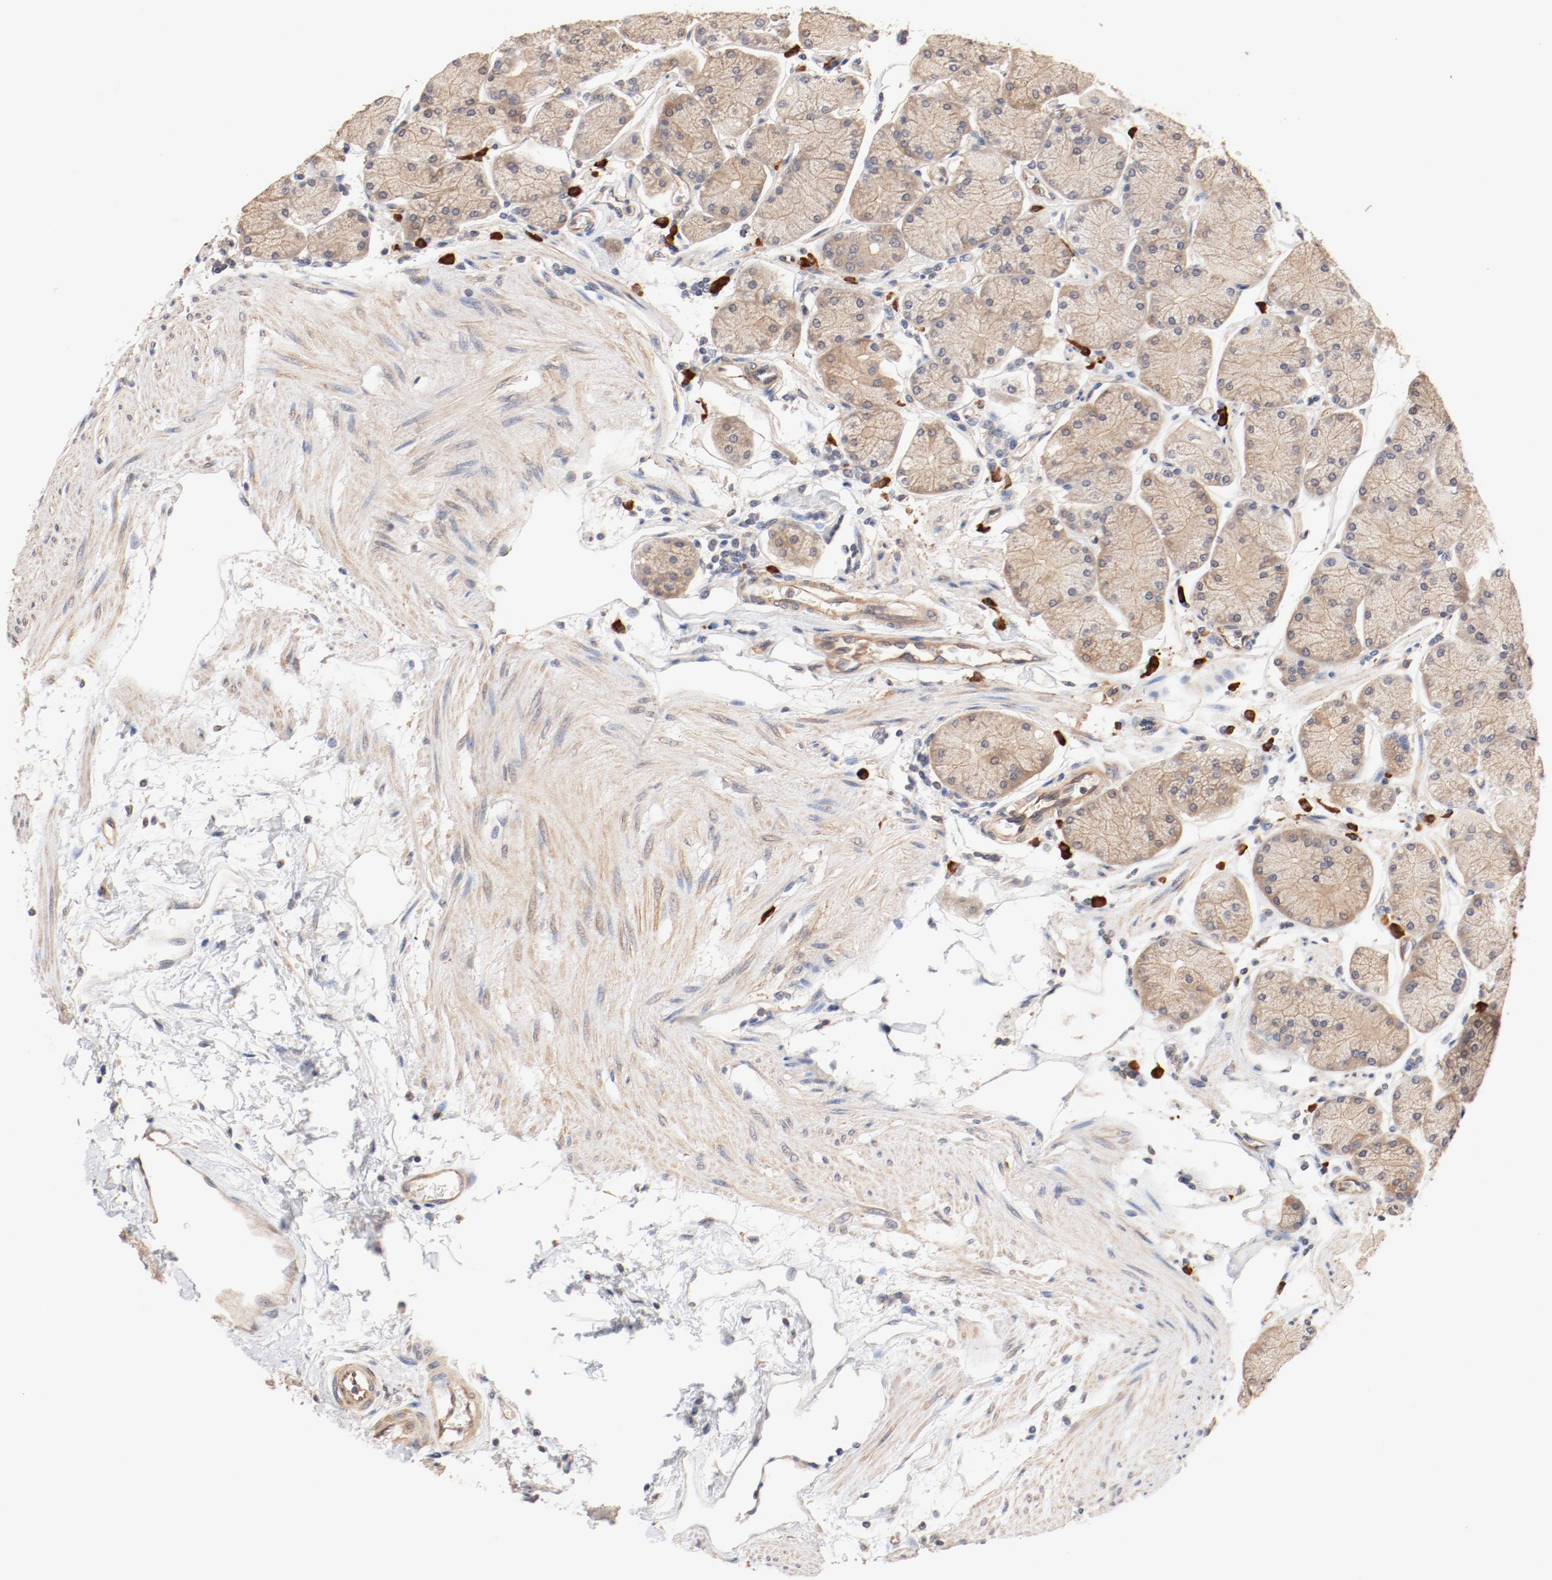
{"staining": {"intensity": "weak", "quantity": ">75%", "location": "cytoplasmic/membranous"}, "tissue": "stomach", "cell_type": "Glandular cells", "image_type": "normal", "snomed": [{"axis": "morphology", "description": "Normal tissue, NOS"}, {"axis": "topography", "description": "Stomach, upper"}, {"axis": "topography", "description": "Stomach"}], "caption": "Glandular cells display weak cytoplasmic/membranous expression in about >75% of cells in unremarkable stomach. The protein is stained brown, and the nuclei are stained in blue (DAB (3,3'-diaminobenzidine) IHC with brightfield microscopy, high magnification).", "gene": "UBE2J1", "patient": {"sex": "male", "age": 76}}